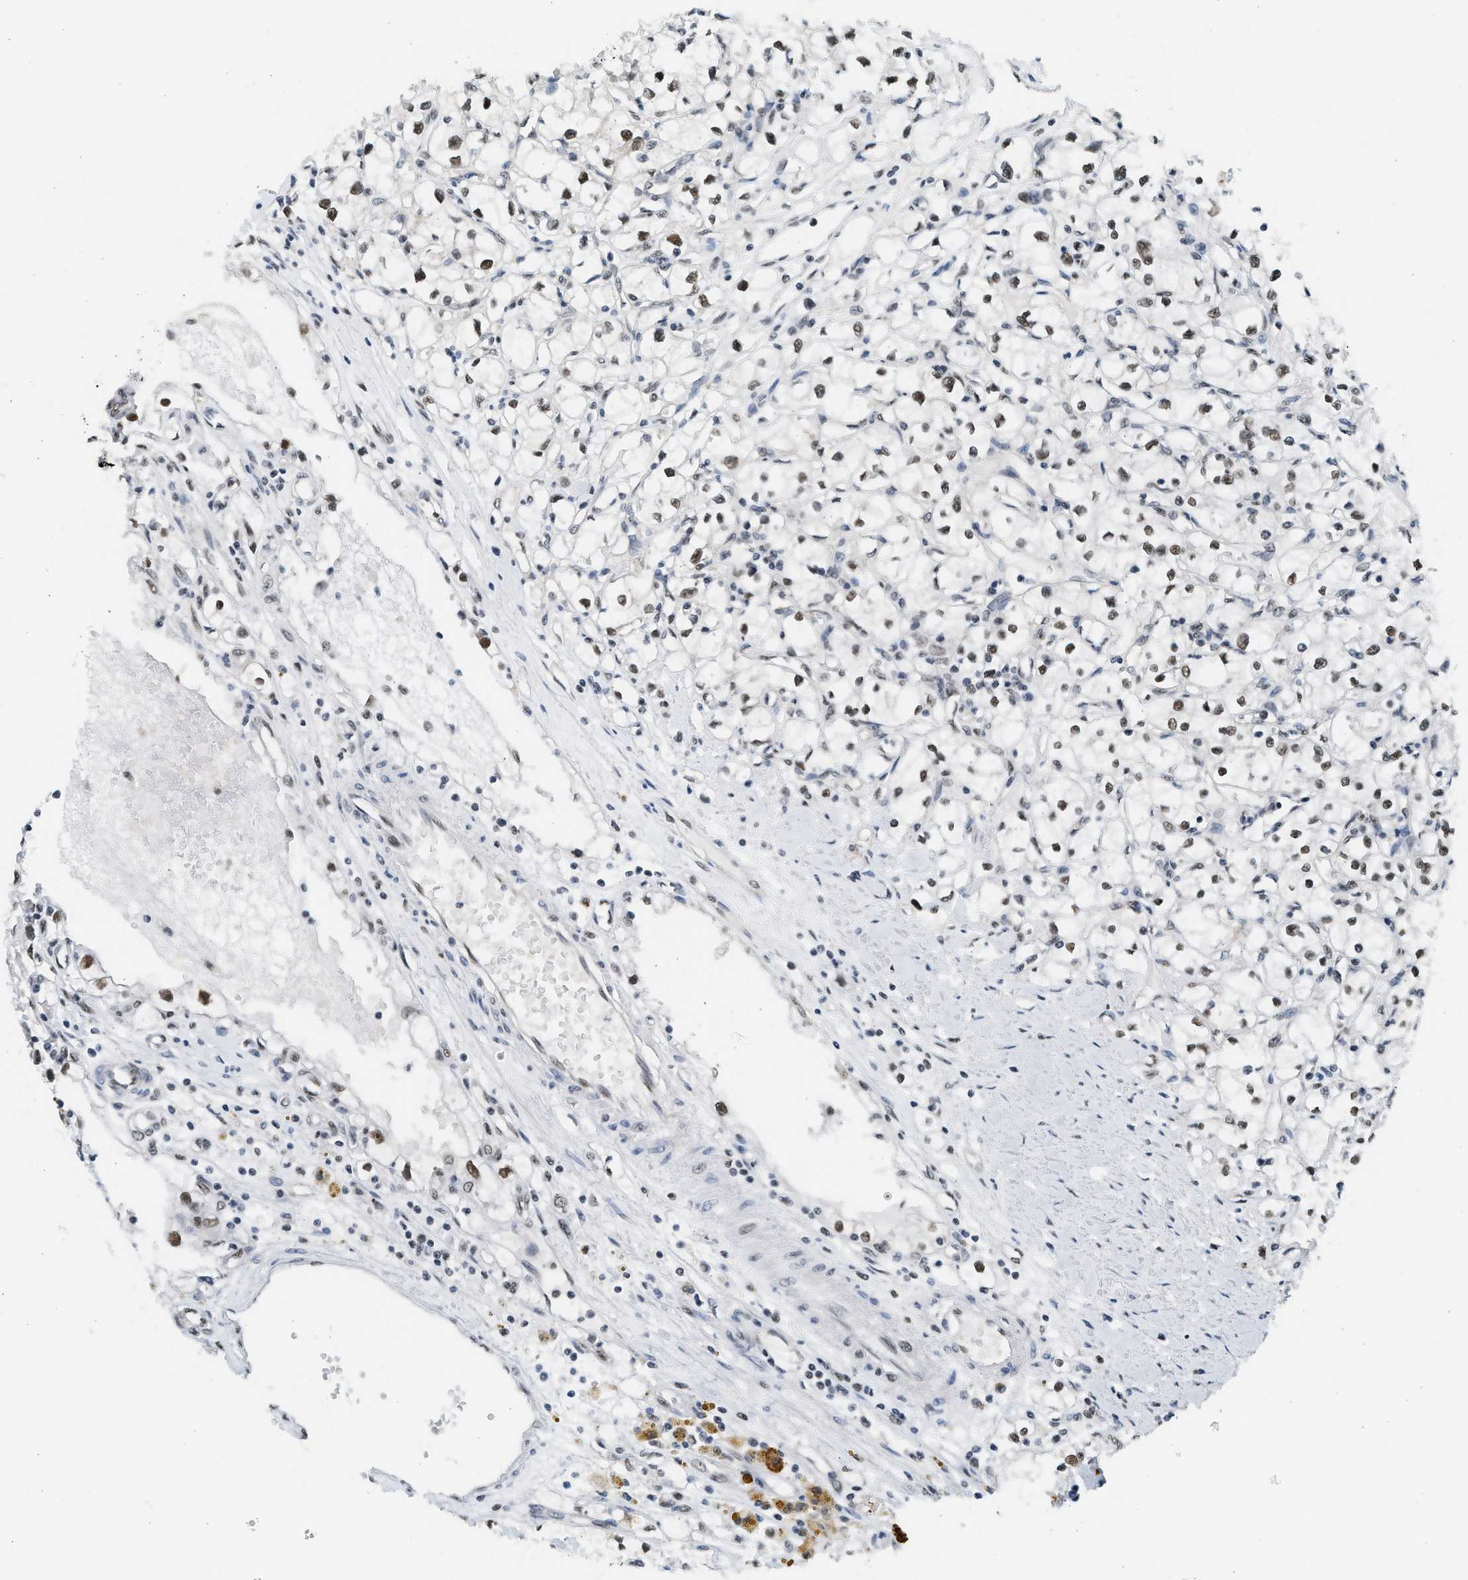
{"staining": {"intensity": "moderate", "quantity": "25%-75%", "location": "nuclear"}, "tissue": "renal cancer", "cell_type": "Tumor cells", "image_type": "cancer", "snomed": [{"axis": "morphology", "description": "Adenocarcinoma, NOS"}, {"axis": "topography", "description": "Kidney"}], "caption": "Renal cancer (adenocarcinoma) tissue exhibits moderate nuclear expression in approximately 25%-75% of tumor cells", "gene": "HIPK1", "patient": {"sex": "male", "age": 56}}